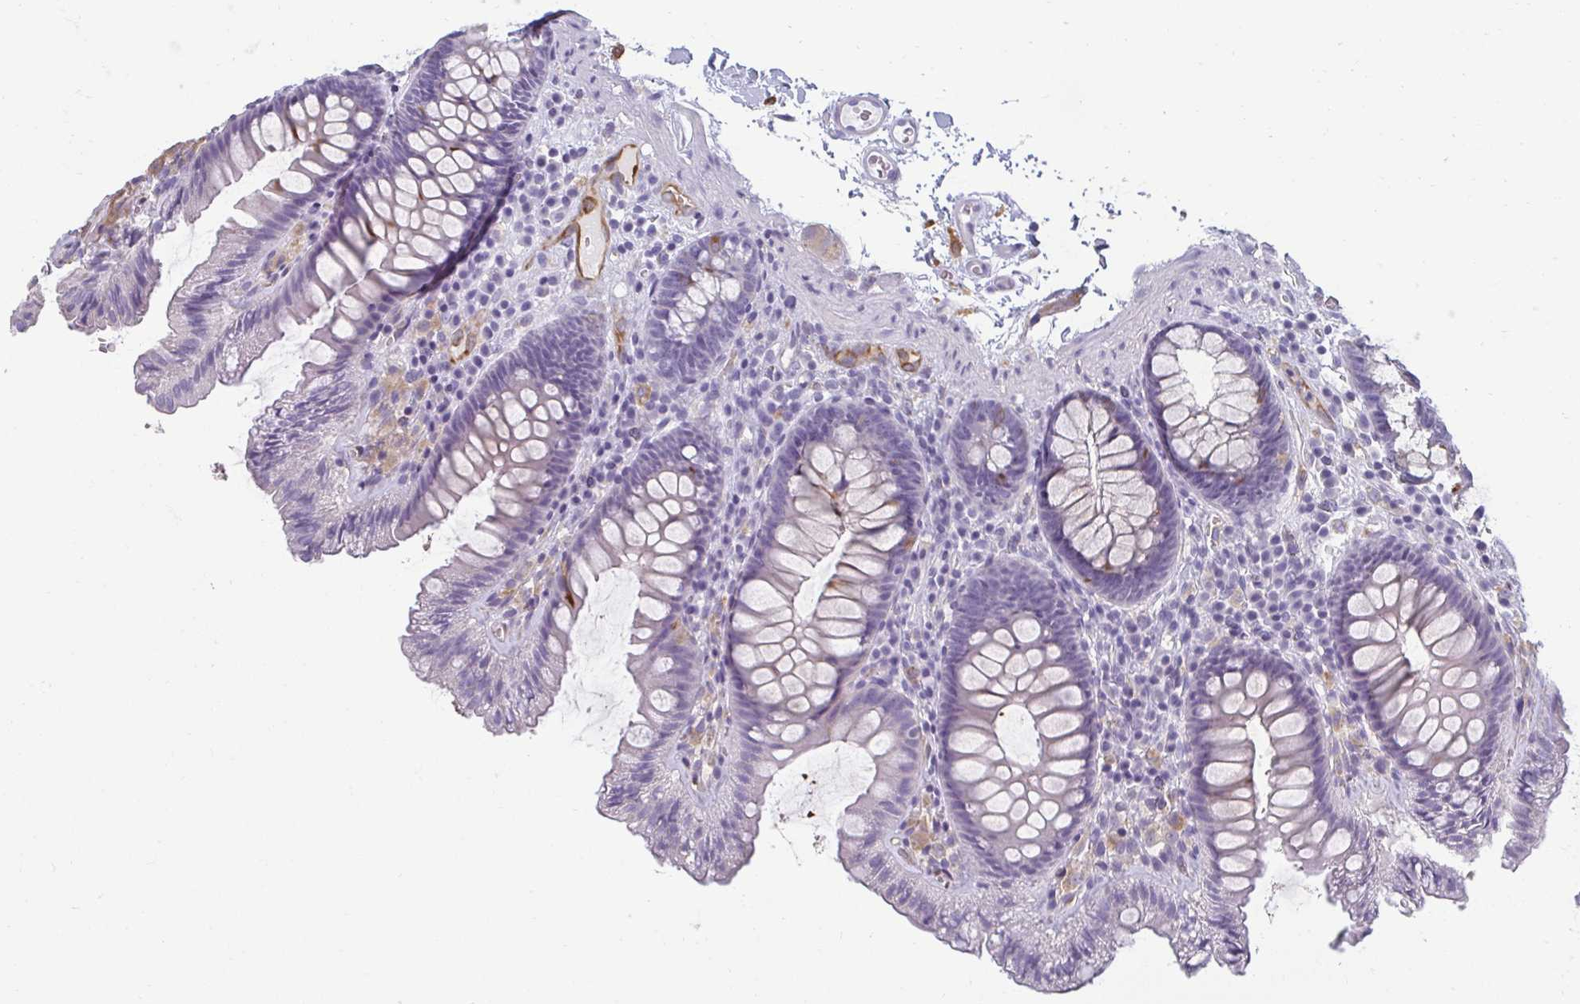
{"staining": {"intensity": "moderate", "quantity": ">75%", "location": "cytoplasmic/membranous"}, "tissue": "colon", "cell_type": "Endothelial cells", "image_type": "normal", "snomed": [{"axis": "morphology", "description": "Normal tissue, NOS"}, {"axis": "topography", "description": "Colon"}, {"axis": "topography", "description": "Peripheral nerve tissue"}], "caption": "IHC (DAB) staining of unremarkable human colon shows moderate cytoplasmic/membranous protein positivity in approximately >75% of endothelial cells.", "gene": "PDE2A", "patient": {"sex": "male", "age": 84}}